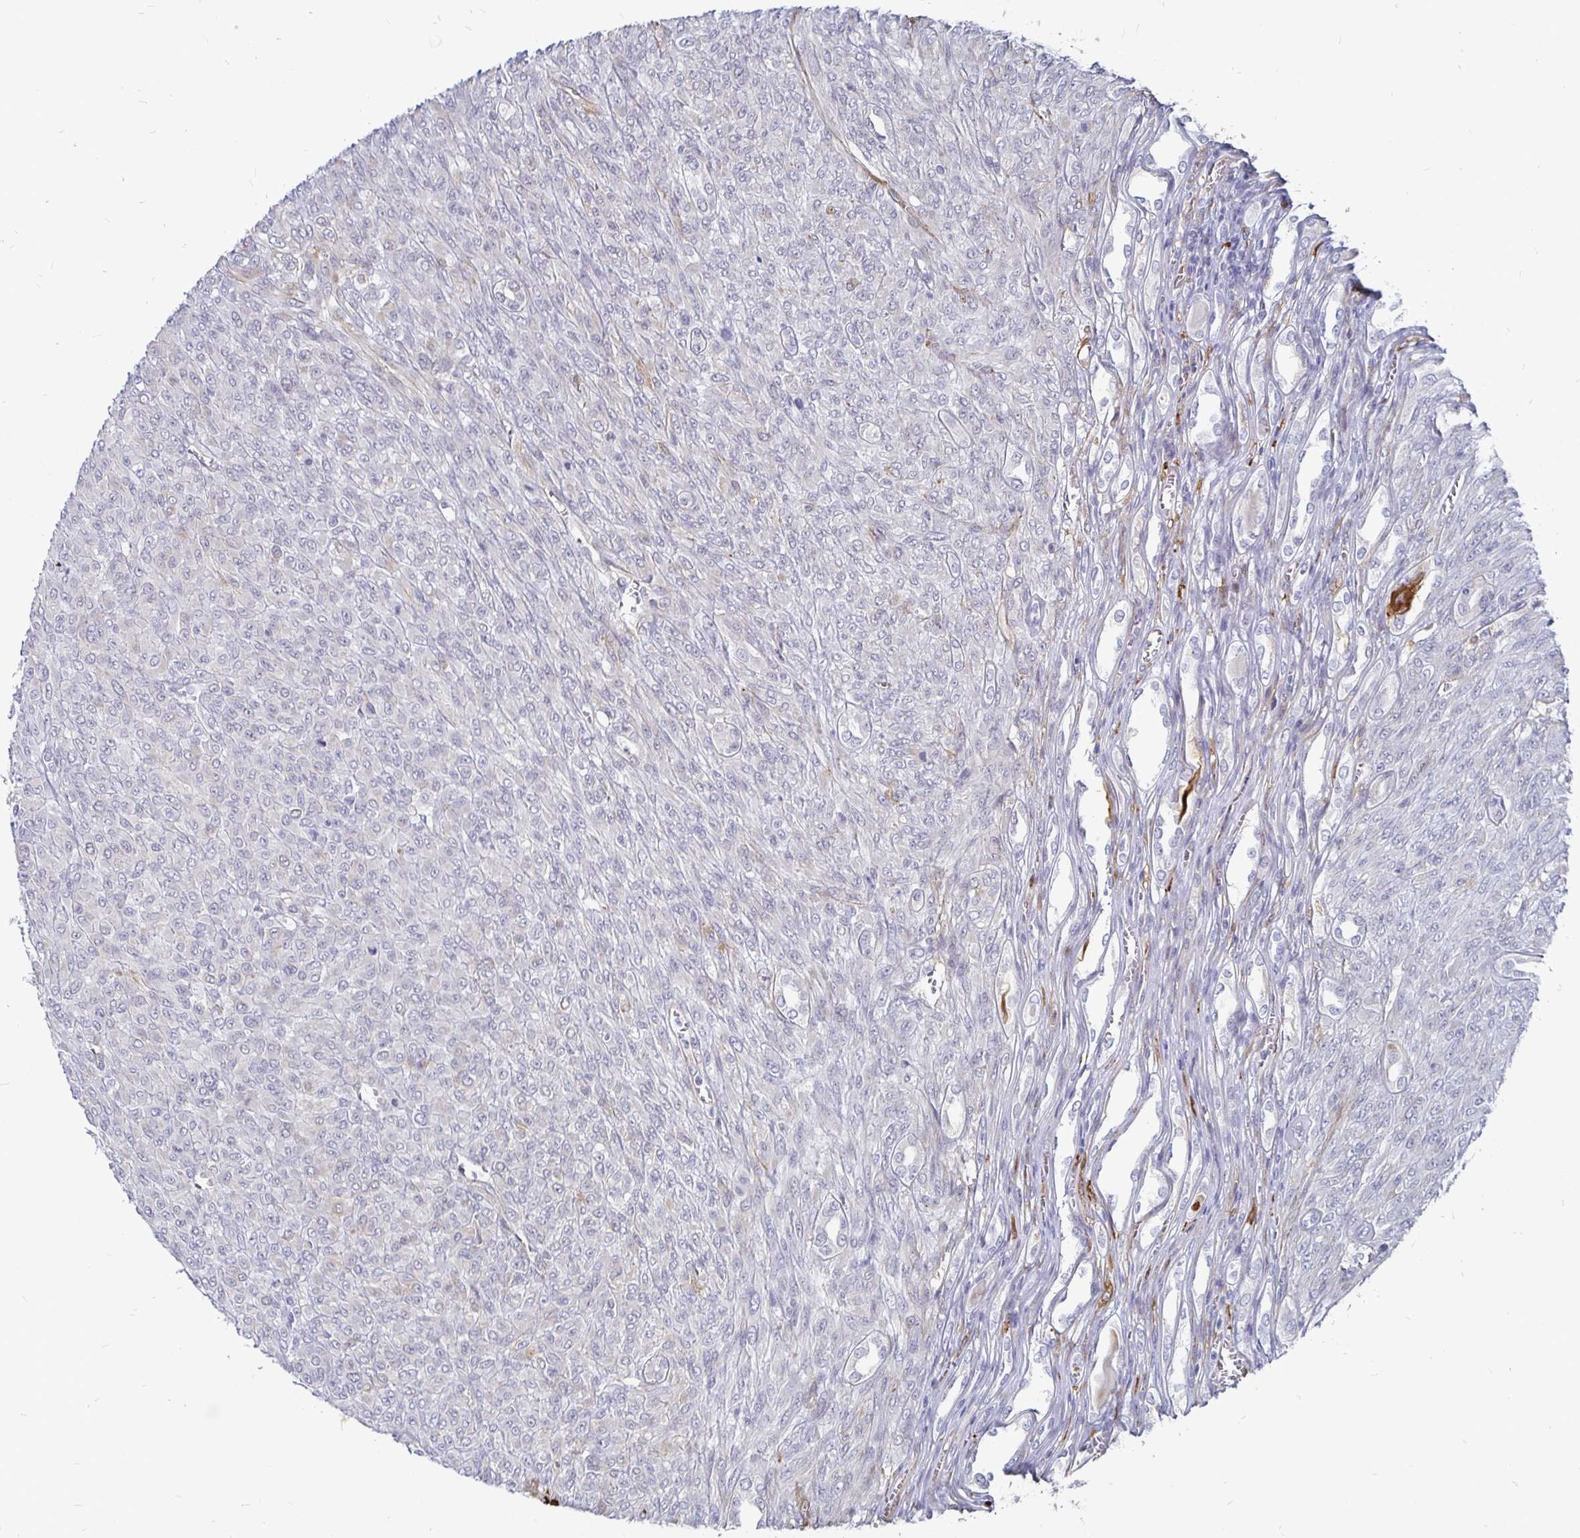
{"staining": {"intensity": "negative", "quantity": "none", "location": "none"}, "tissue": "renal cancer", "cell_type": "Tumor cells", "image_type": "cancer", "snomed": [{"axis": "morphology", "description": "Adenocarcinoma, NOS"}, {"axis": "topography", "description": "Kidney"}], "caption": "The photomicrograph reveals no significant expression in tumor cells of adenocarcinoma (renal).", "gene": "CCDC85A", "patient": {"sex": "male", "age": 58}}